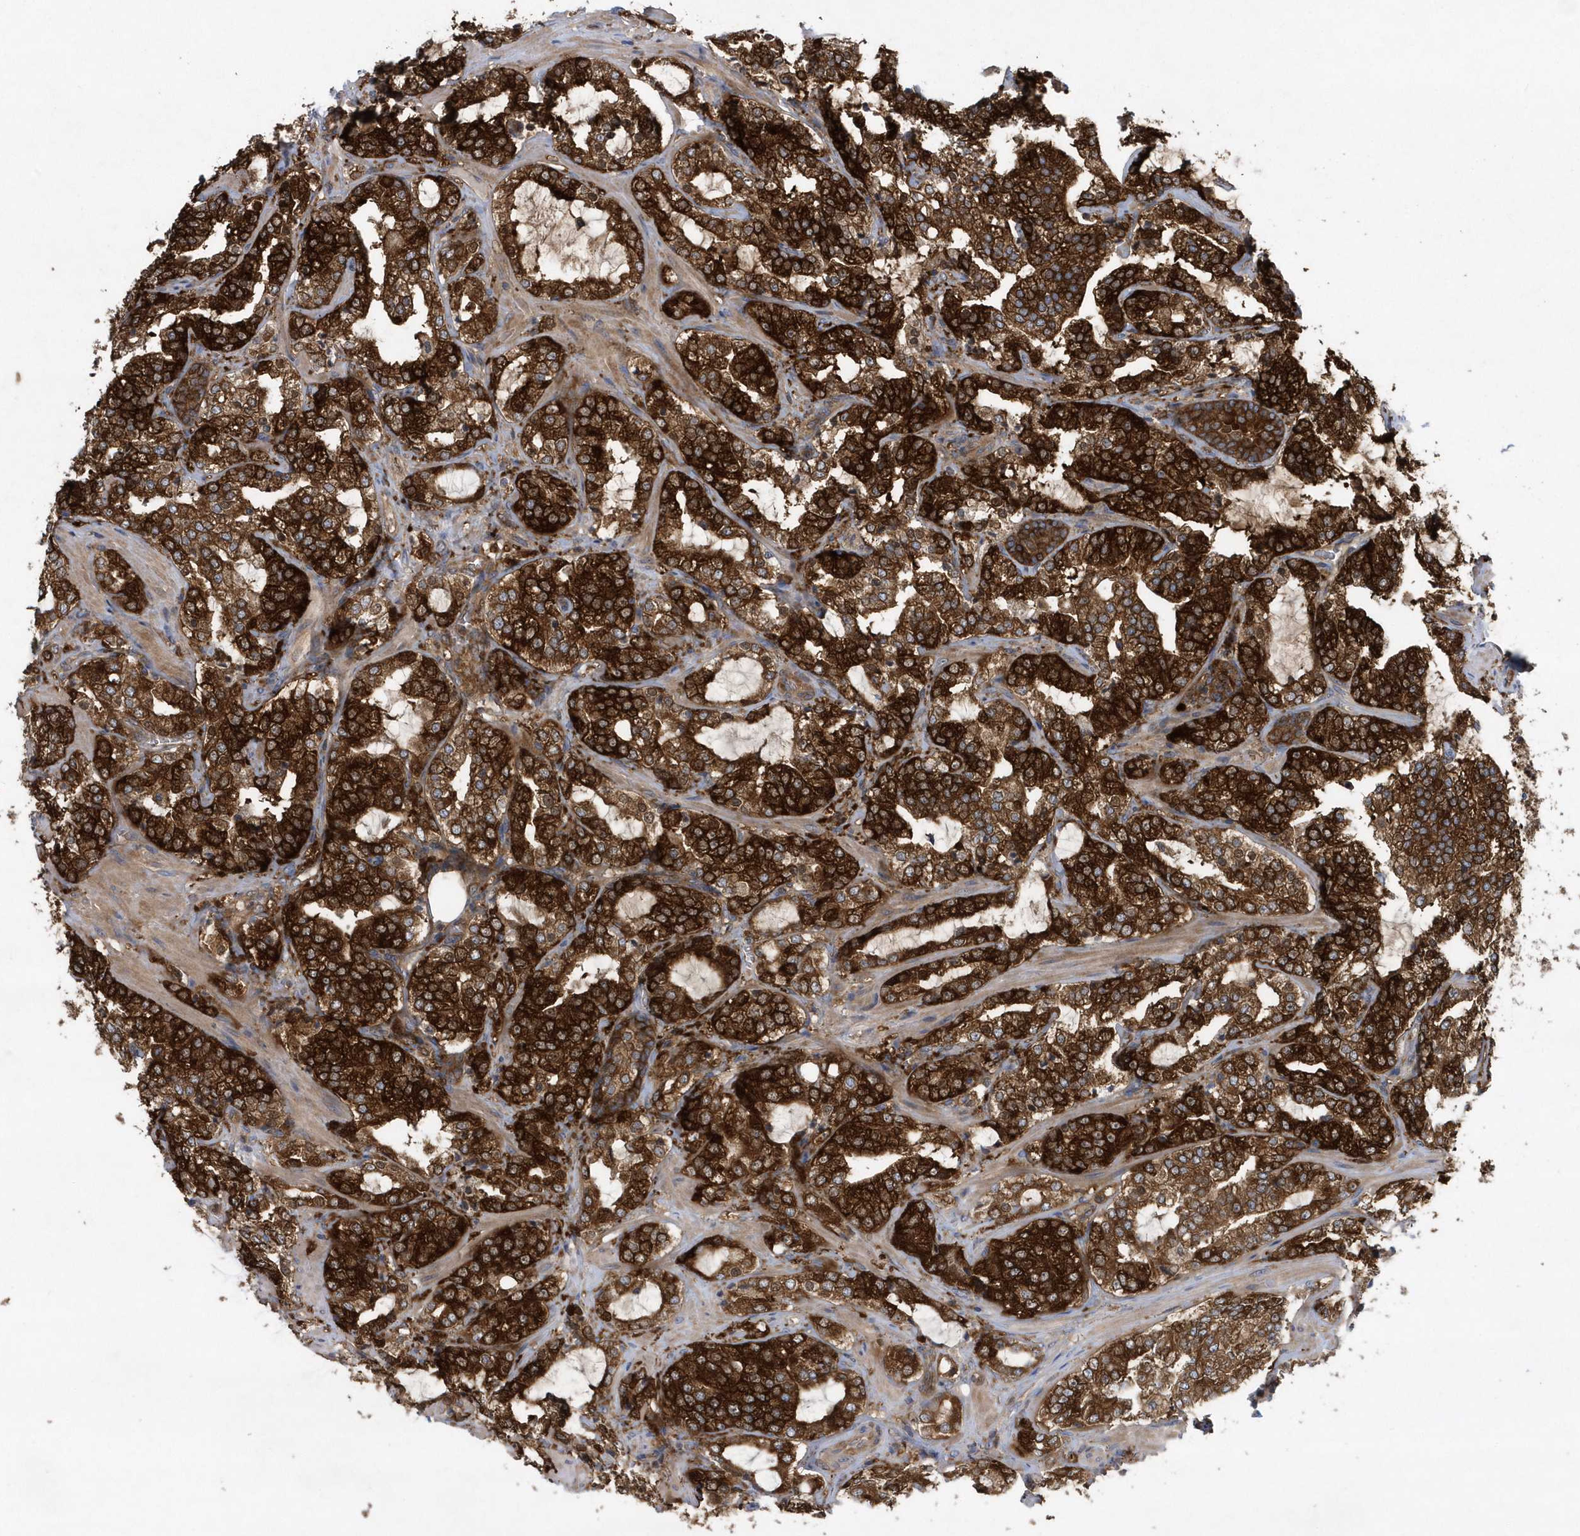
{"staining": {"intensity": "strong", "quantity": ">75%", "location": "cytoplasmic/membranous"}, "tissue": "prostate cancer", "cell_type": "Tumor cells", "image_type": "cancer", "snomed": [{"axis": "morphology", "description": "Adenocarcinoma, High grade"}, {"axis": "topography", "description": "Prostate"}], "caption": "A brown stain shows strong cytoplasmic/membranous expression of a protein in adenocarcinoma (high-grade) (prostate) tumor cells.", "gene": "PAICS", "patient": {"sex": "male", "age": 64}}